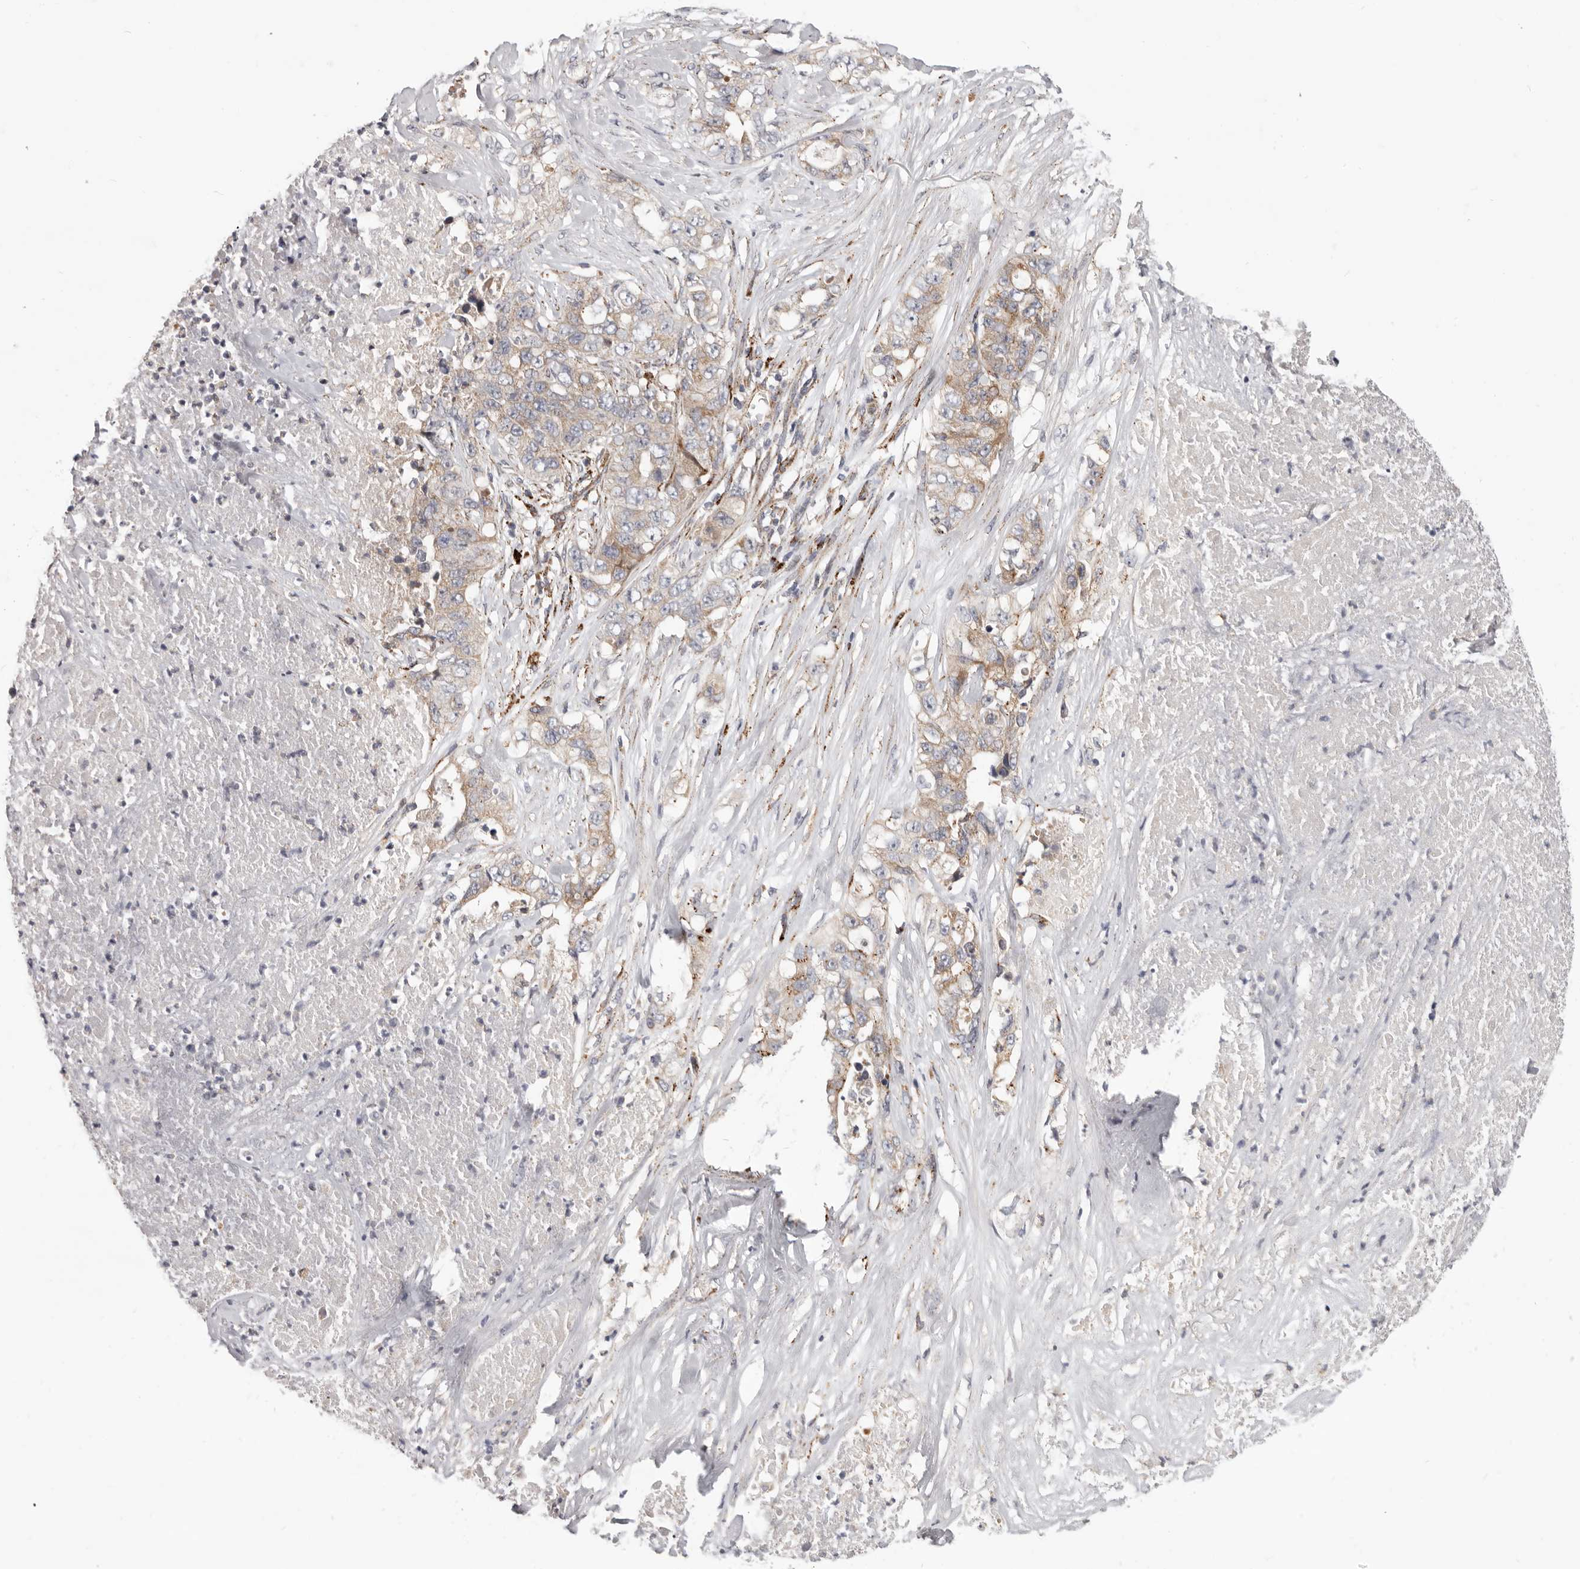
{"staining": {"intensity": "weak", "quantity": ">75%", "location": "cytoplasmic/membranous"}, "tissue": "lung cancer", "cell_type": "Tumor cells", "image_type": "cancer", "snomed": [{"axis": "morphology", "description": "Adenocarcinoma, NOS"}, {"axis": "topography", "description": "Lung"}], "caption": "The image exhibits immunohistochemical staining of lung adenocarcinoma. There is weak cytoplasmic/membranous staining is appreciated in about >75% of tumor cells.", "gene": "TOR3A", "patient": {"sex": "female", "age": 51}}